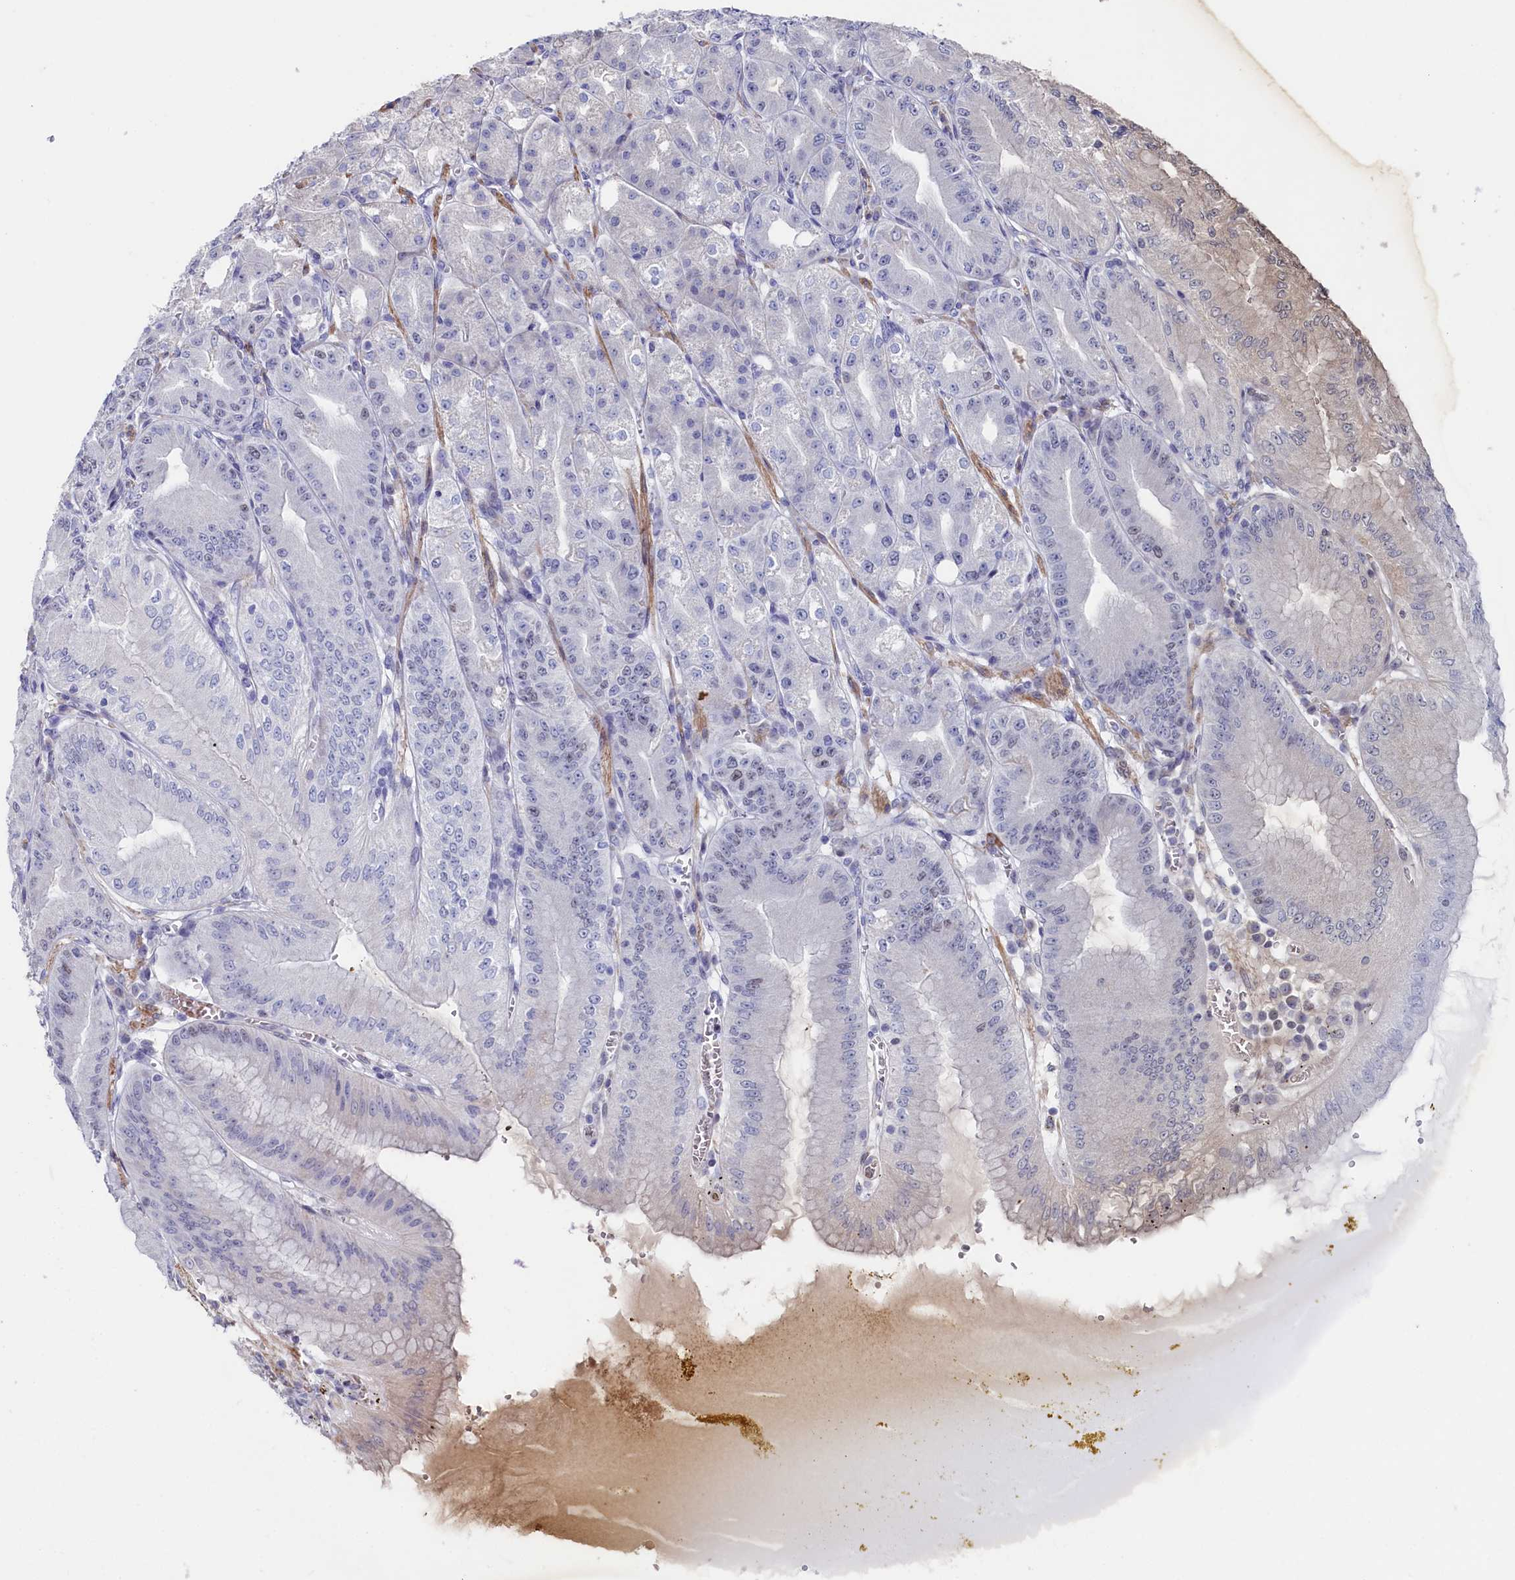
{"staining": {"intensity": "weak", "quantity": "<25%", "location": "cytoplasmic/membranous,nuclear"}, "tissue": "stomach", "cell_type": "Glandular cells", "image_type": "normal", "snomed": [{"axis": "morphology", "description": "Normal tissue, NOS"}, {"axis": "topography", "description": "Stomach, upper"}, {"axis": "topography", "description": "Stomach, lower"}], "caption": "This is an immunohistochemistry image of unremarkable stomach. There is no staining in glandular cells.", "gene": "TIGD4", "patient": {"sex": "male", "age": 71}}